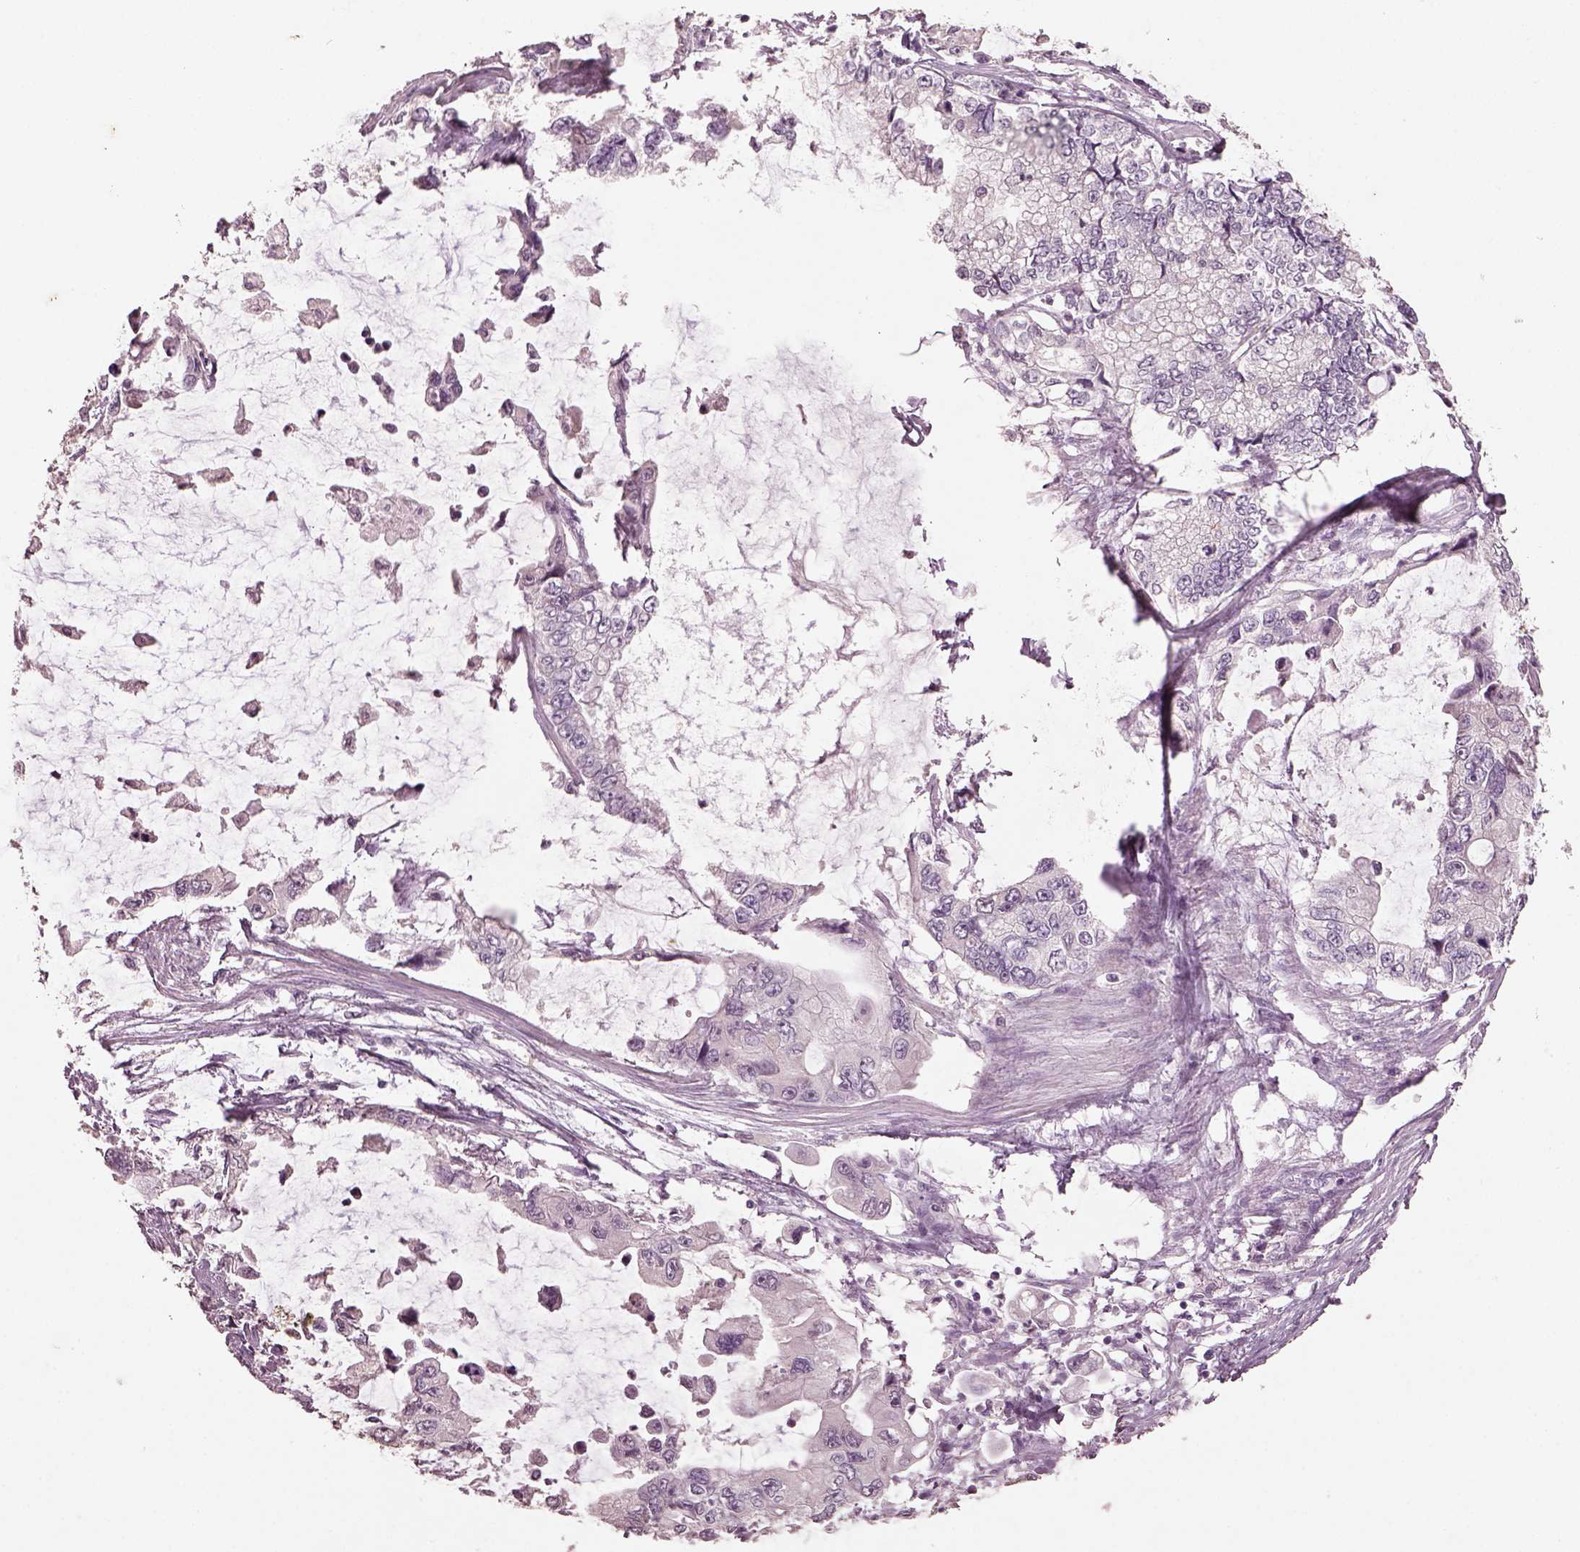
{"staining": {"intensity": "negative", "quantity": "none", "location": "none"}, "tissue": "stomach cancer", "cell_type": "Tumor cells", "image_type": "cancer", "snomed": [{"axis": "morphology", "description": "Adenocarcinoma, NOS"}, {"axis": "topography", "description": "Pancreas"}, {"axis": "topography", "description": "Stomach, upper"}, {"axis": "topography", "description": "Stomach"}], "caption": "Immunohistochemical staining of stomach cancer (adenocarcinoma) shows no significant expression in tumor cells.", "gene": "KCNIP3", "patient": {"sex": "male", "age": 77}}